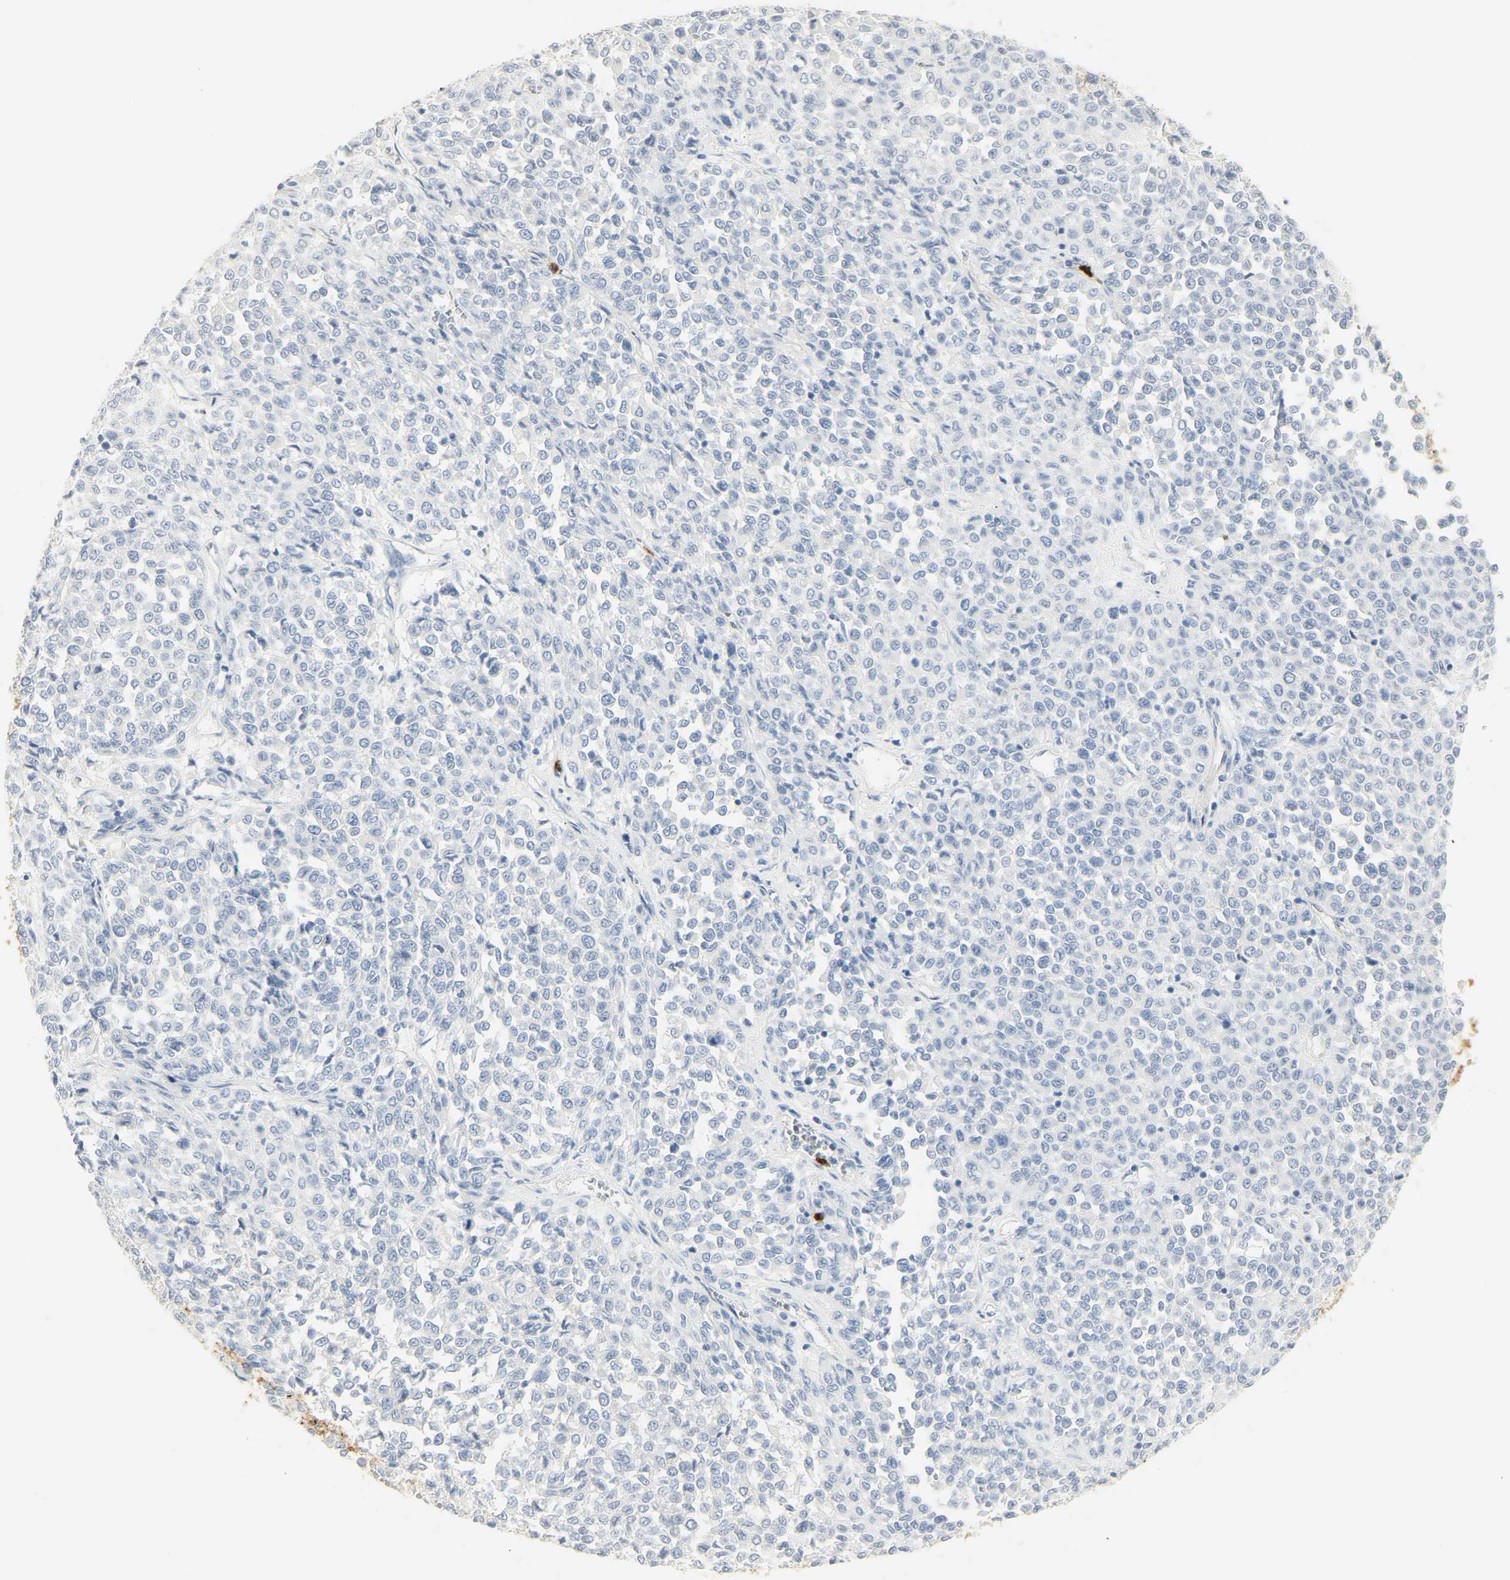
{"staining": {"intensity": "negative", "quantity": "none", "location": "none"}, "tissue": "melanoma", "cell_type": "Tumor cells", "image_type": "cancer", "snomed": [{"axis": "morphology", "description": "Malignant melanoma, Metastatic site"}, {"axis": "topography", "description": "Pancreas"}], "caption": "A photomicrograph of malignant melanoma (metastatic site) stained for a protein exhibits no brown staining in tumor cells. The staining was performed using DAB to visualize the protein expression in brown, while the nuclei were stained in blue with hematoxylin (Magnification: 20x).", "gene": "CEACAM5", "patient": {"sex": "female", "age": 30}}